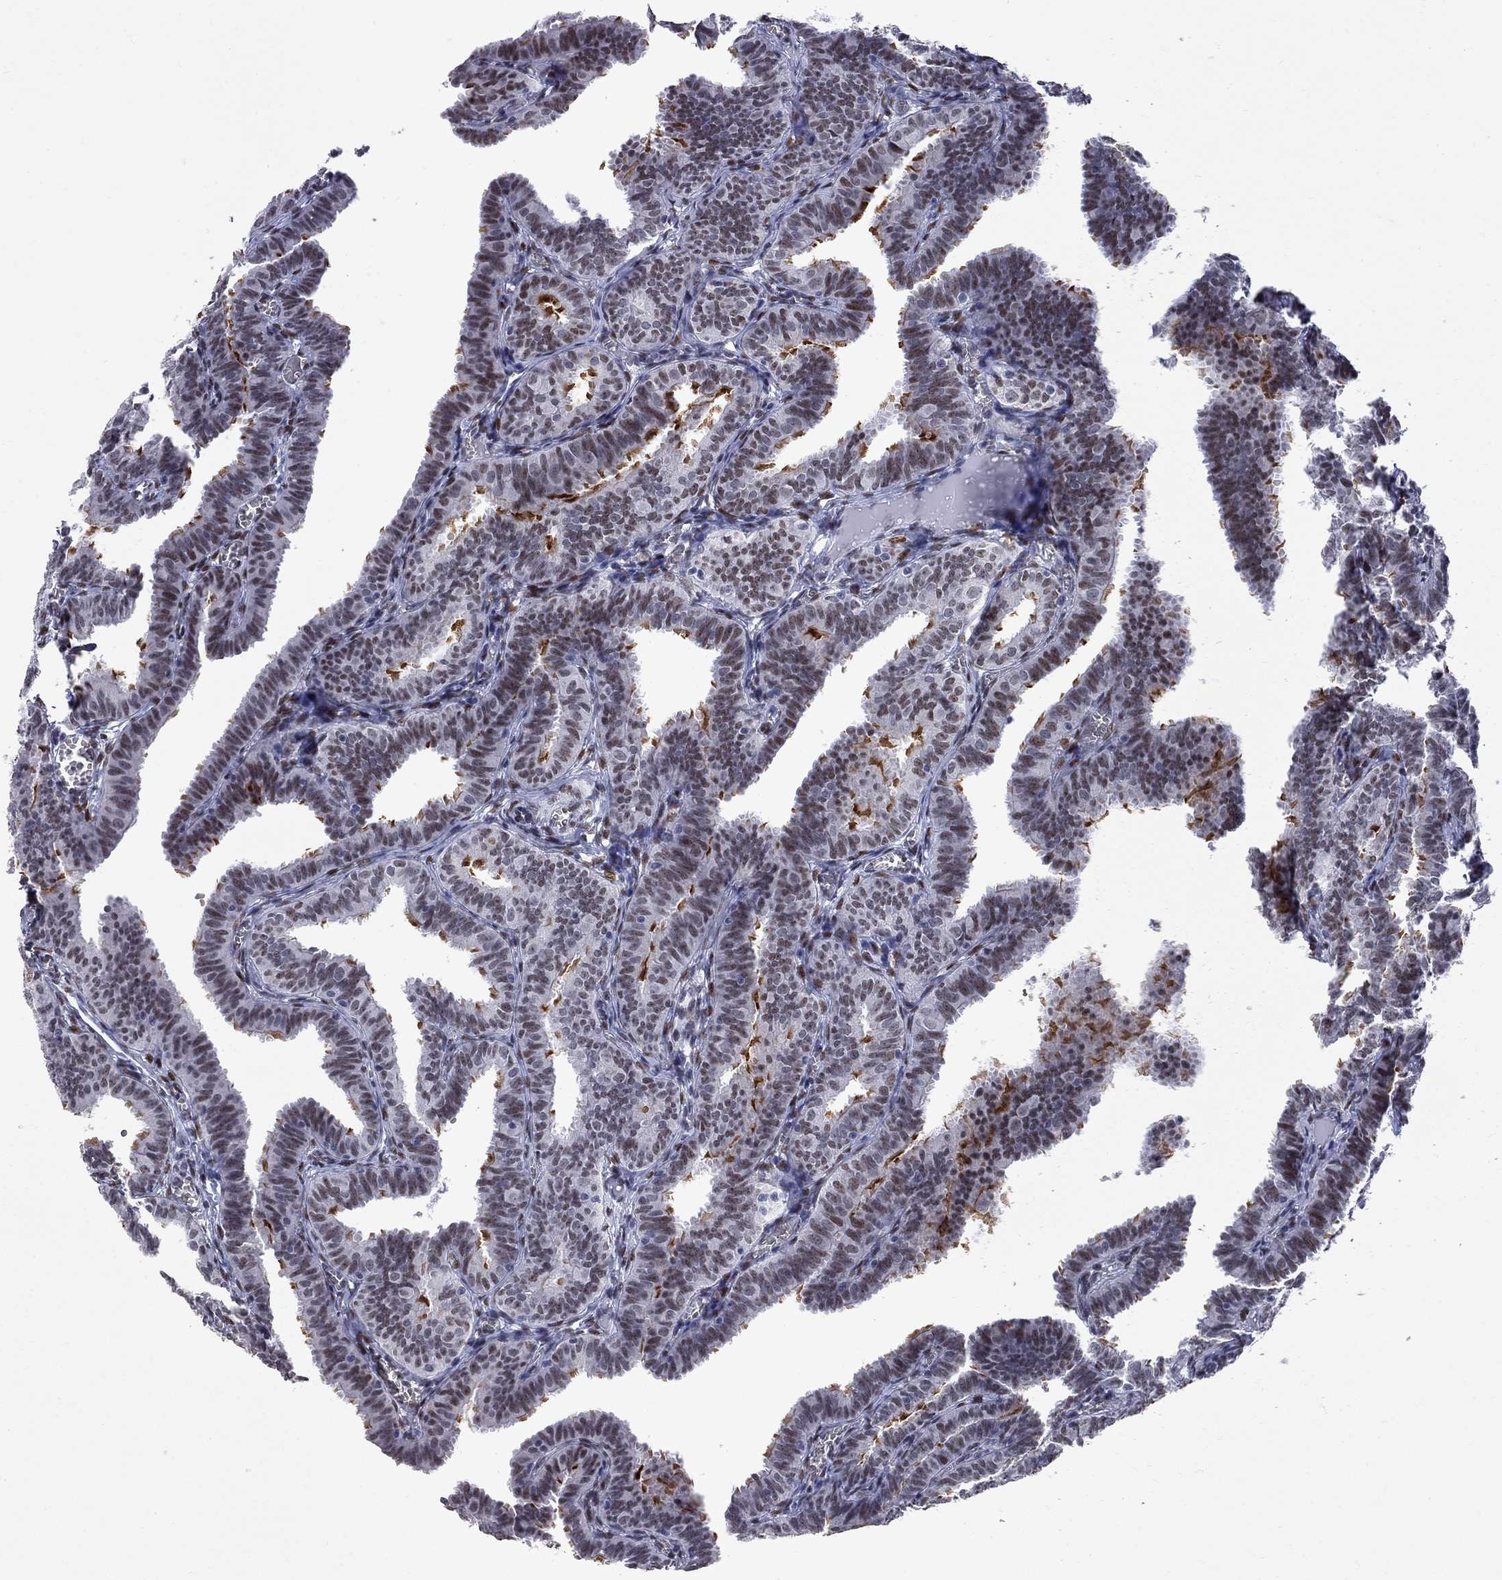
{"staining": {"intensity": "weak", "quantity": ">75%", "location": "nuclear"}, "tissue": "fallopian tube", "cell_type": "Glandular cells", "image_type": "normal", "snomed": [{"axis": "morphology", "description": "Normal tissue, NOS"}, {"axis": "topography", "description": "Fallopian tube"}], "caption": "Immunohistochemical staining of benign human fallopian tube reveals >75% levels of weak nuclear protein staining in about >75% of glandular cells.", "gene": "ZBTB47", "patient": {"sex": "female", "age": 25}}